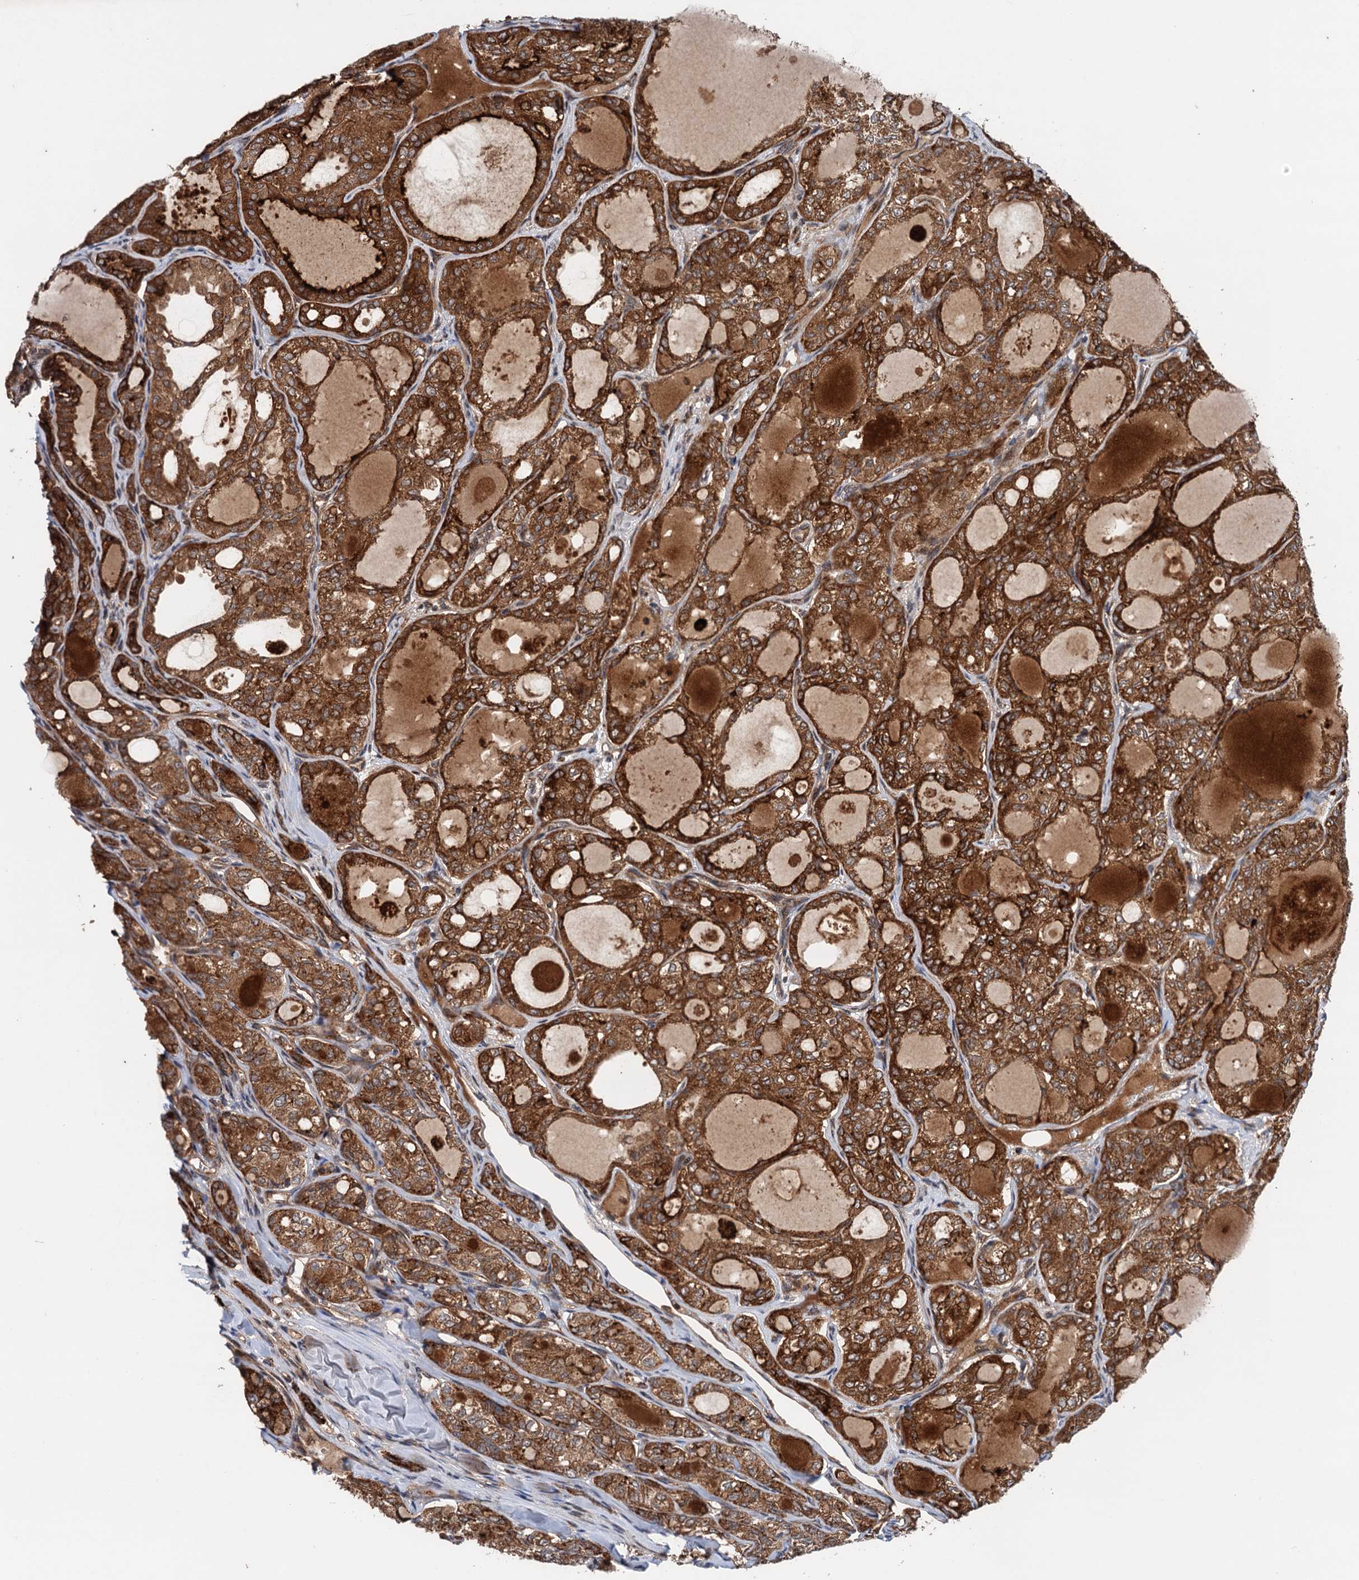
{"staining": {"intensity": "strong", "quantity": ">75%", "location": "cytoplasmic/membranous"}, "tissue": "thyroid cancer", "cell_type": "Tumor cells", "image_type": "cancer", "snomed": [{"axis": "morphology", "description": "Follicular adenoma carcinoma, NOS"}, {"axis": "topography", "description": "Thyroid gland"}], "caption": "Protein expression analysis of thyroid cancer (follicular adenoma carcinoma) demonstrates strong cytoplasmic/membranous expression in about >75% of tumor cells.", "gene": "NLRP10", "patient": {"sex": "male", "age": 75}}